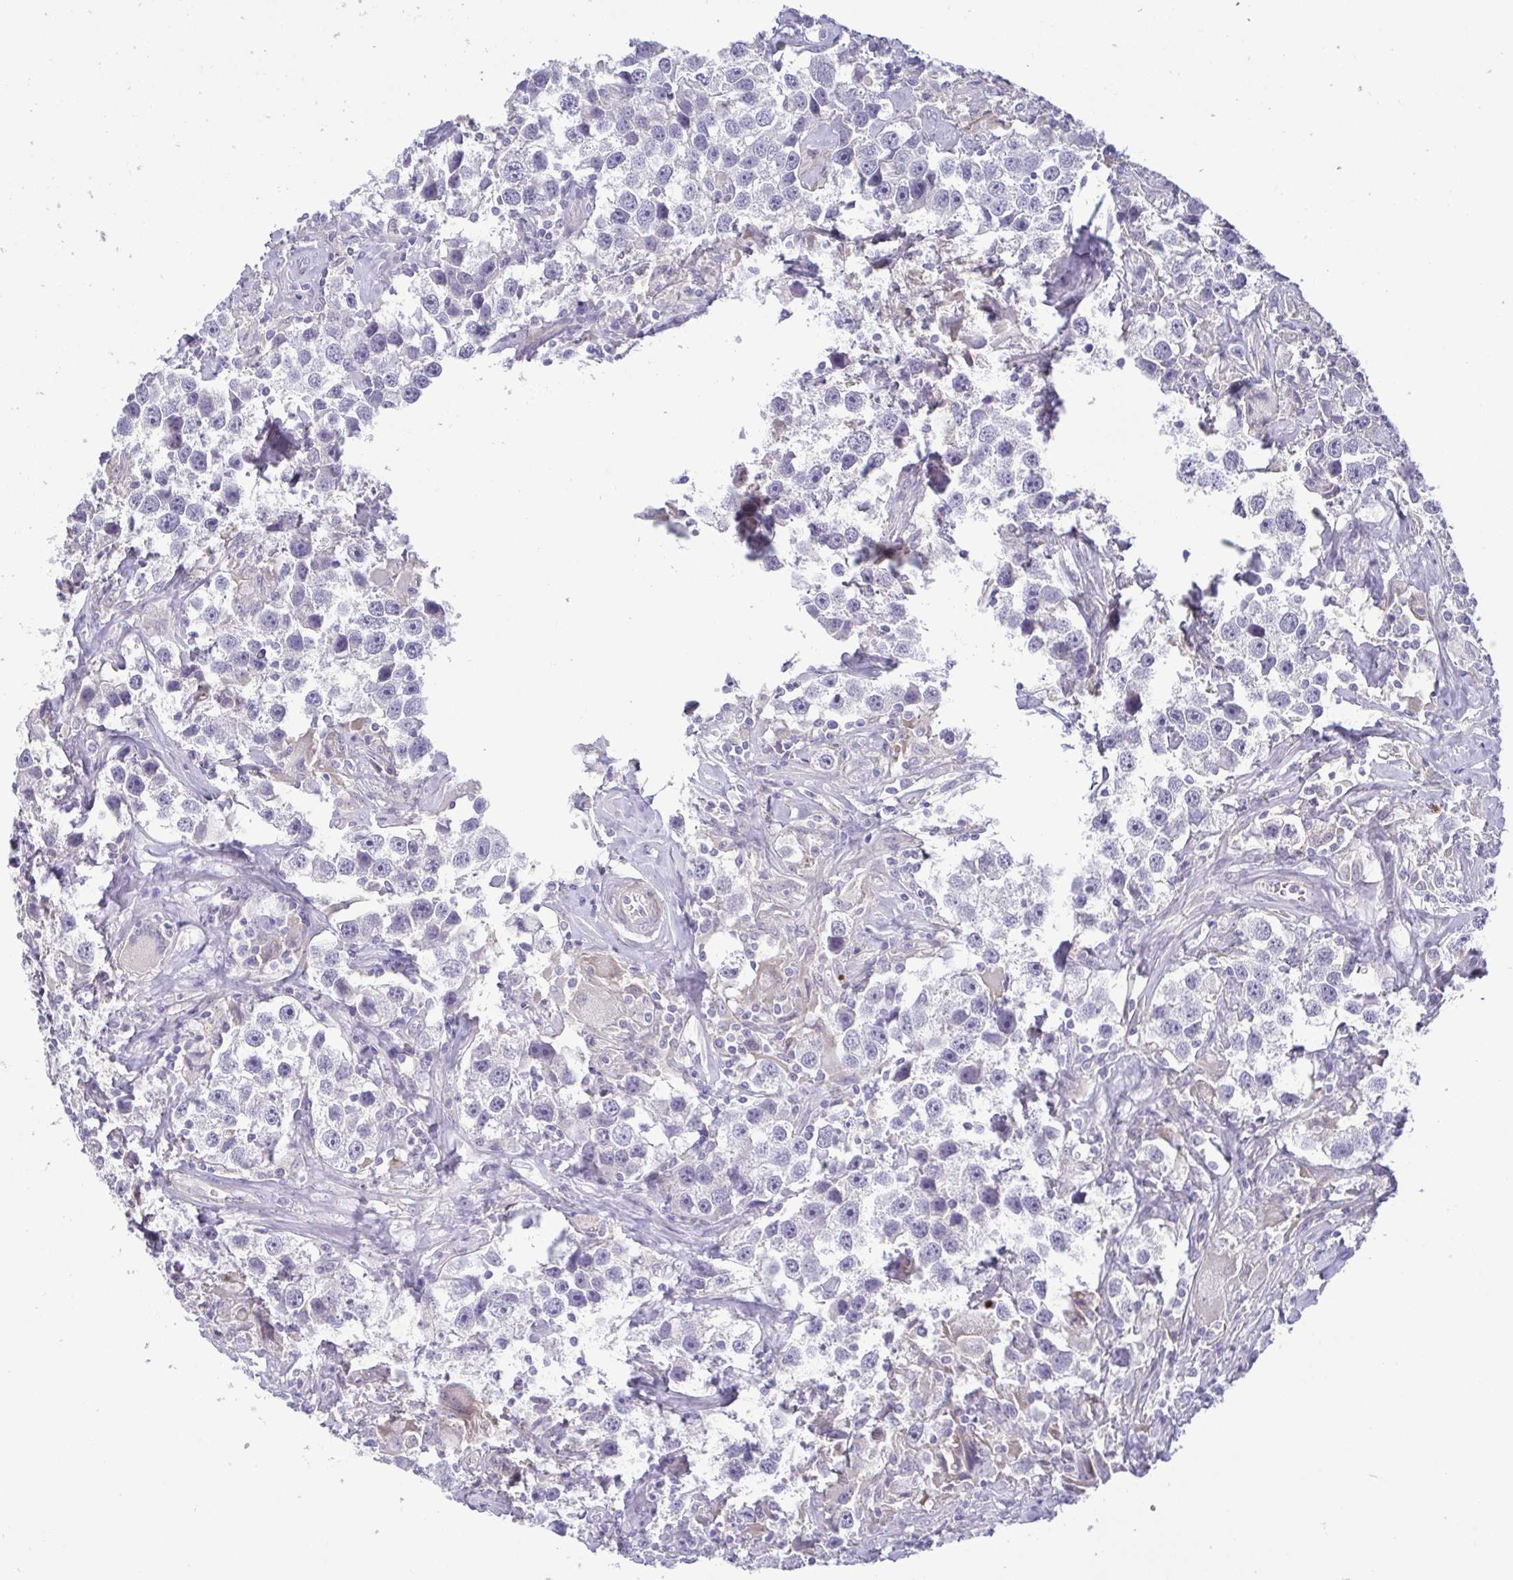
{"staining": {"intensity": "negative", "quantity": "none", "location": "none"}, "tissue": "testis cancer", "cell_type": "Tumor cells", "image_type": "cancer", "snomed": [{"axis": "morphology", "description": "Seminoma, NOS"}, {"axis": "topography", "description": "Testis"}], "caption": "This micrograph is of seminoma (testis) stained with immunohistochemistry to label a protein in brown with the nuclei are counter-stained blue. There is no positivity in tumor cells.", "gene": "LMF2", "patient": {"sex": "male", "age": 49}}